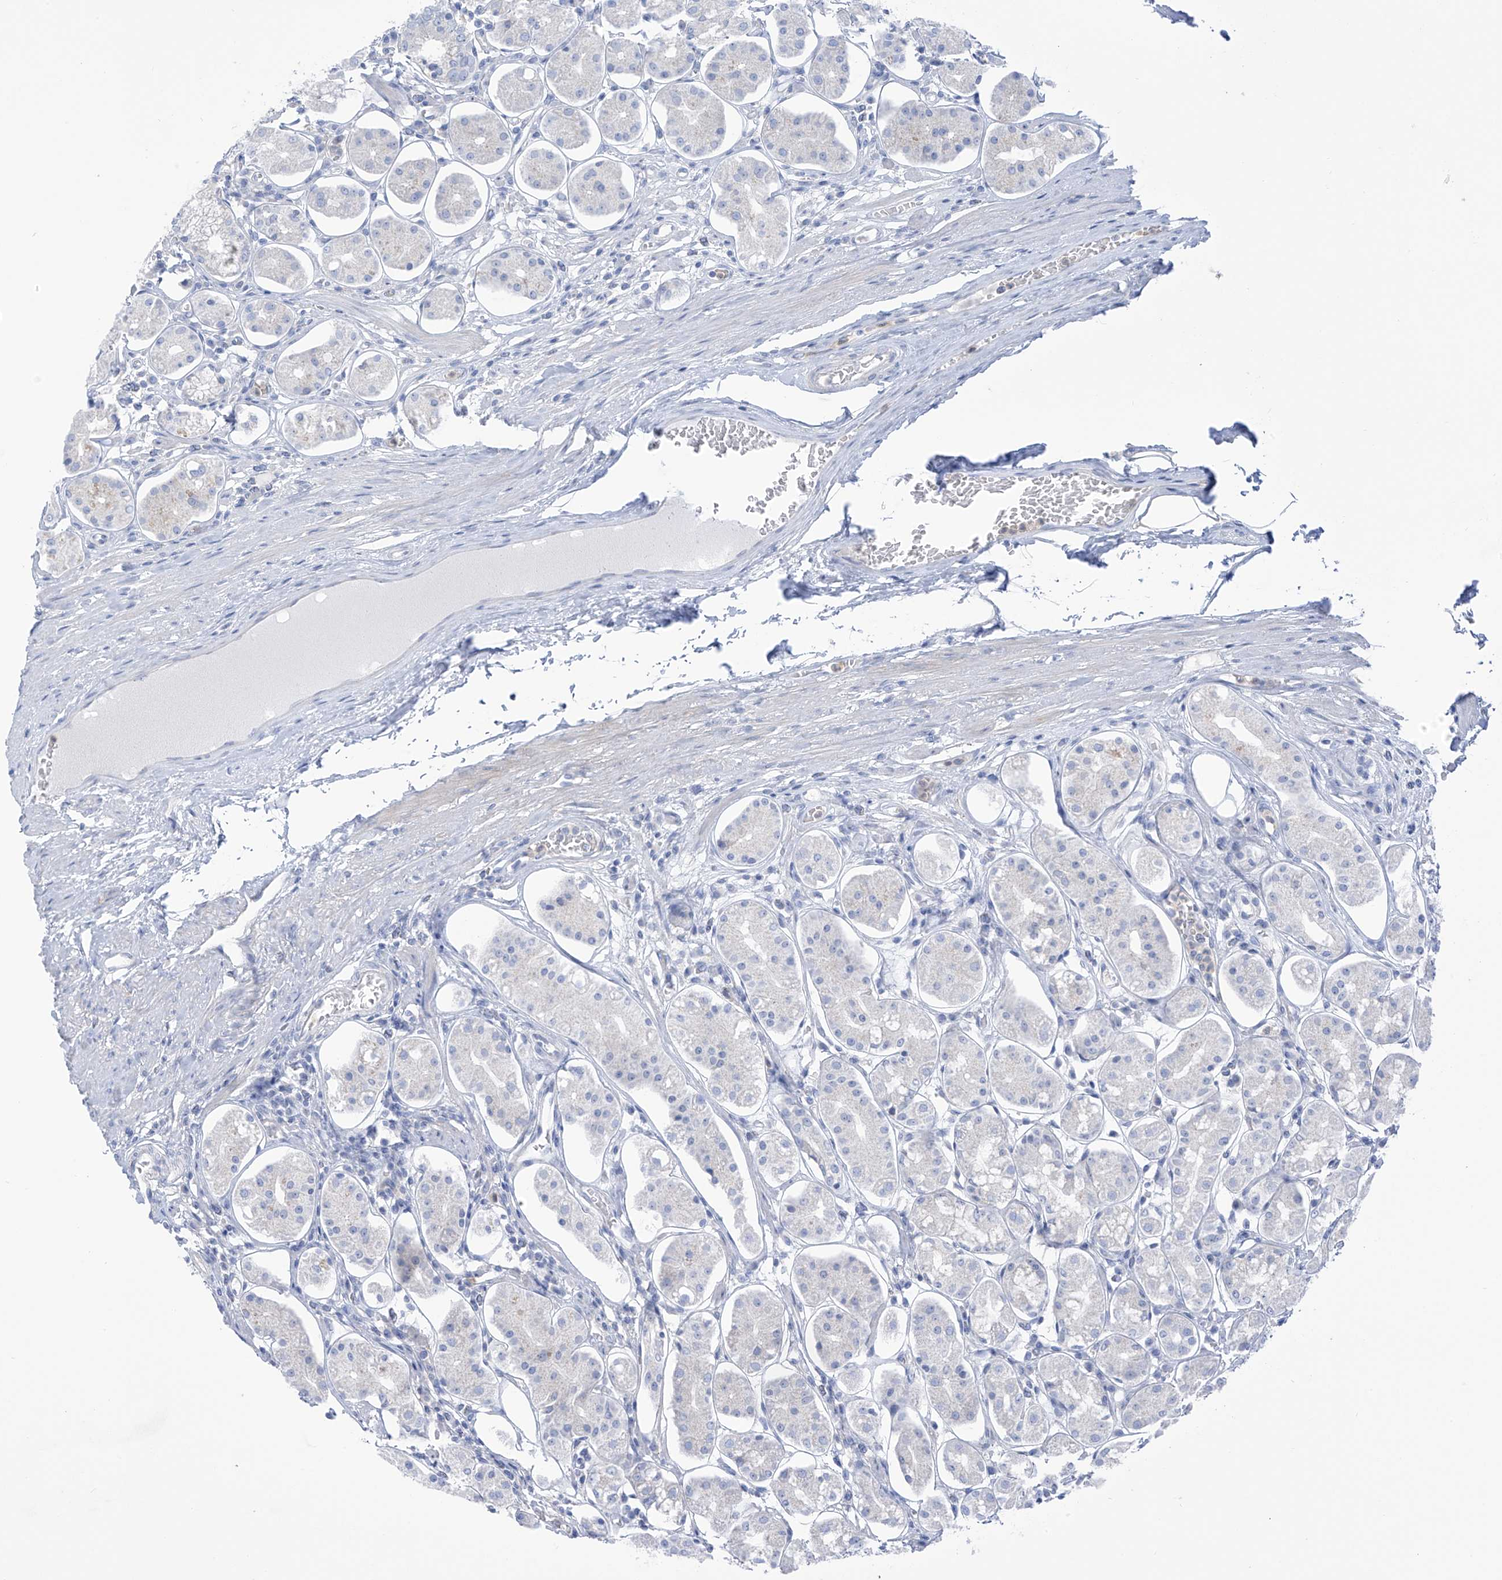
{"staining": {"intensity": "negative", "quantity": "none", "location": "none"}, "tissue": "stomach", "cell_type": "Glandular cells", "image_type": "normal", "snomed": [{"axis": "morphology", "description": "Normal tissue, NOS"}, {"axis": "topography", "description": "Stomach, lower"}], "caption": "High magnification brightfield microscopy of unremarkable stomach stained with DAB (3,3'-diaminobenzidine) (brown) and counterstained with hematoxylin (blue): glandular cells show no significant staining.", "gene": "FABP2", "patient": {"sex": "female", "age": 56}}